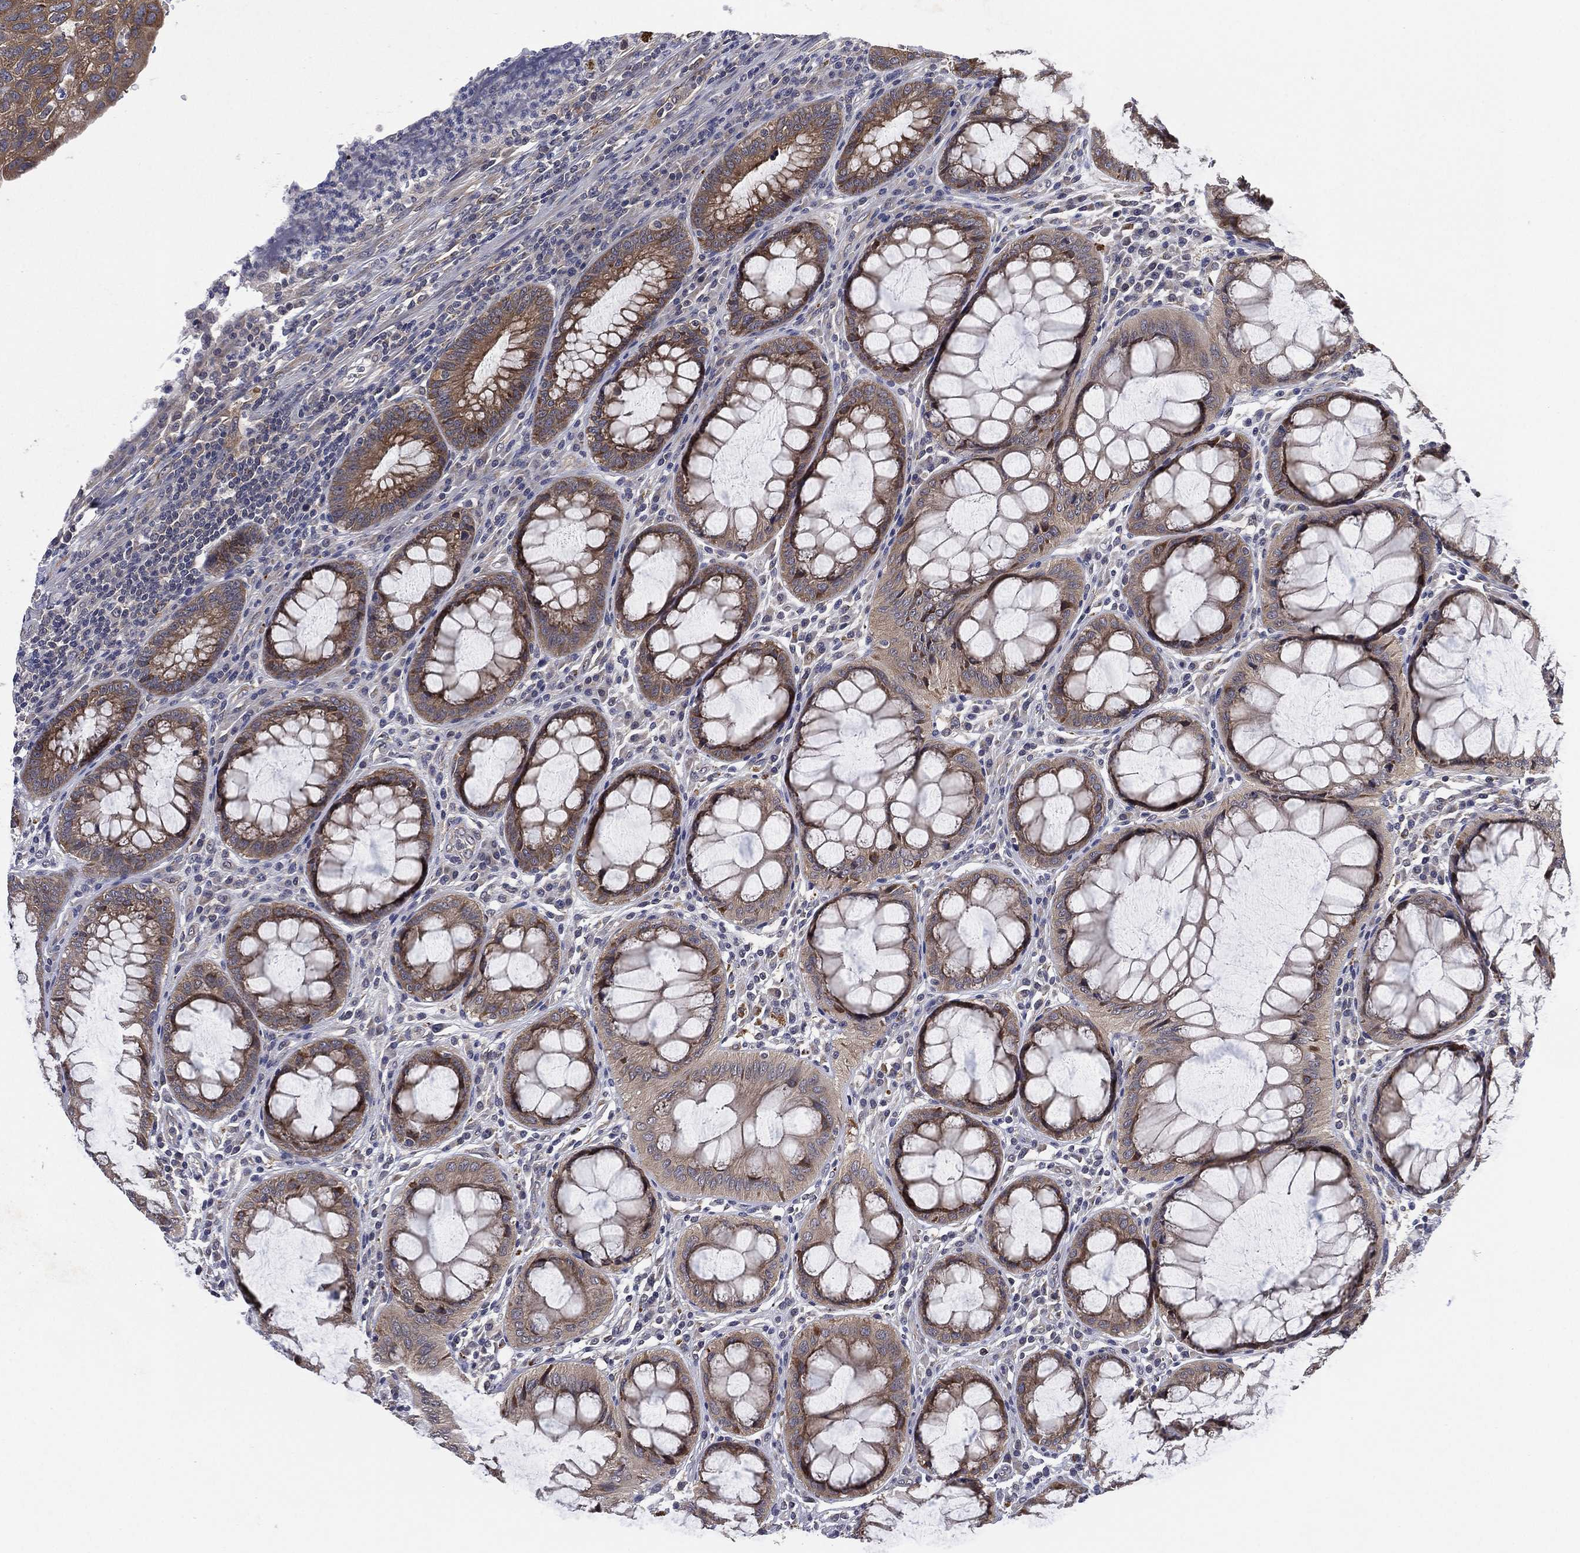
{"staining": {"intensity": "moderate", "quantity": "<25%", "location": "cytoplasmic/membranous"}, "tissue": "colorectal cancer", "cell_type": "Tumor cells", "image_type": "cancer", "snomed": [{"axis": "morphology", "description": "Adenocarcinoma, NOS"}, {"axis": "topography", "description": "Colon"}], "caption": "Colorectal adenocarcinoma tissue exhibits moderate cytoplasmic/membranous positivity in approximately <25% of tumor cells", "gene": "SELENOO", "patient": {"sex": "female", "age": 67}}